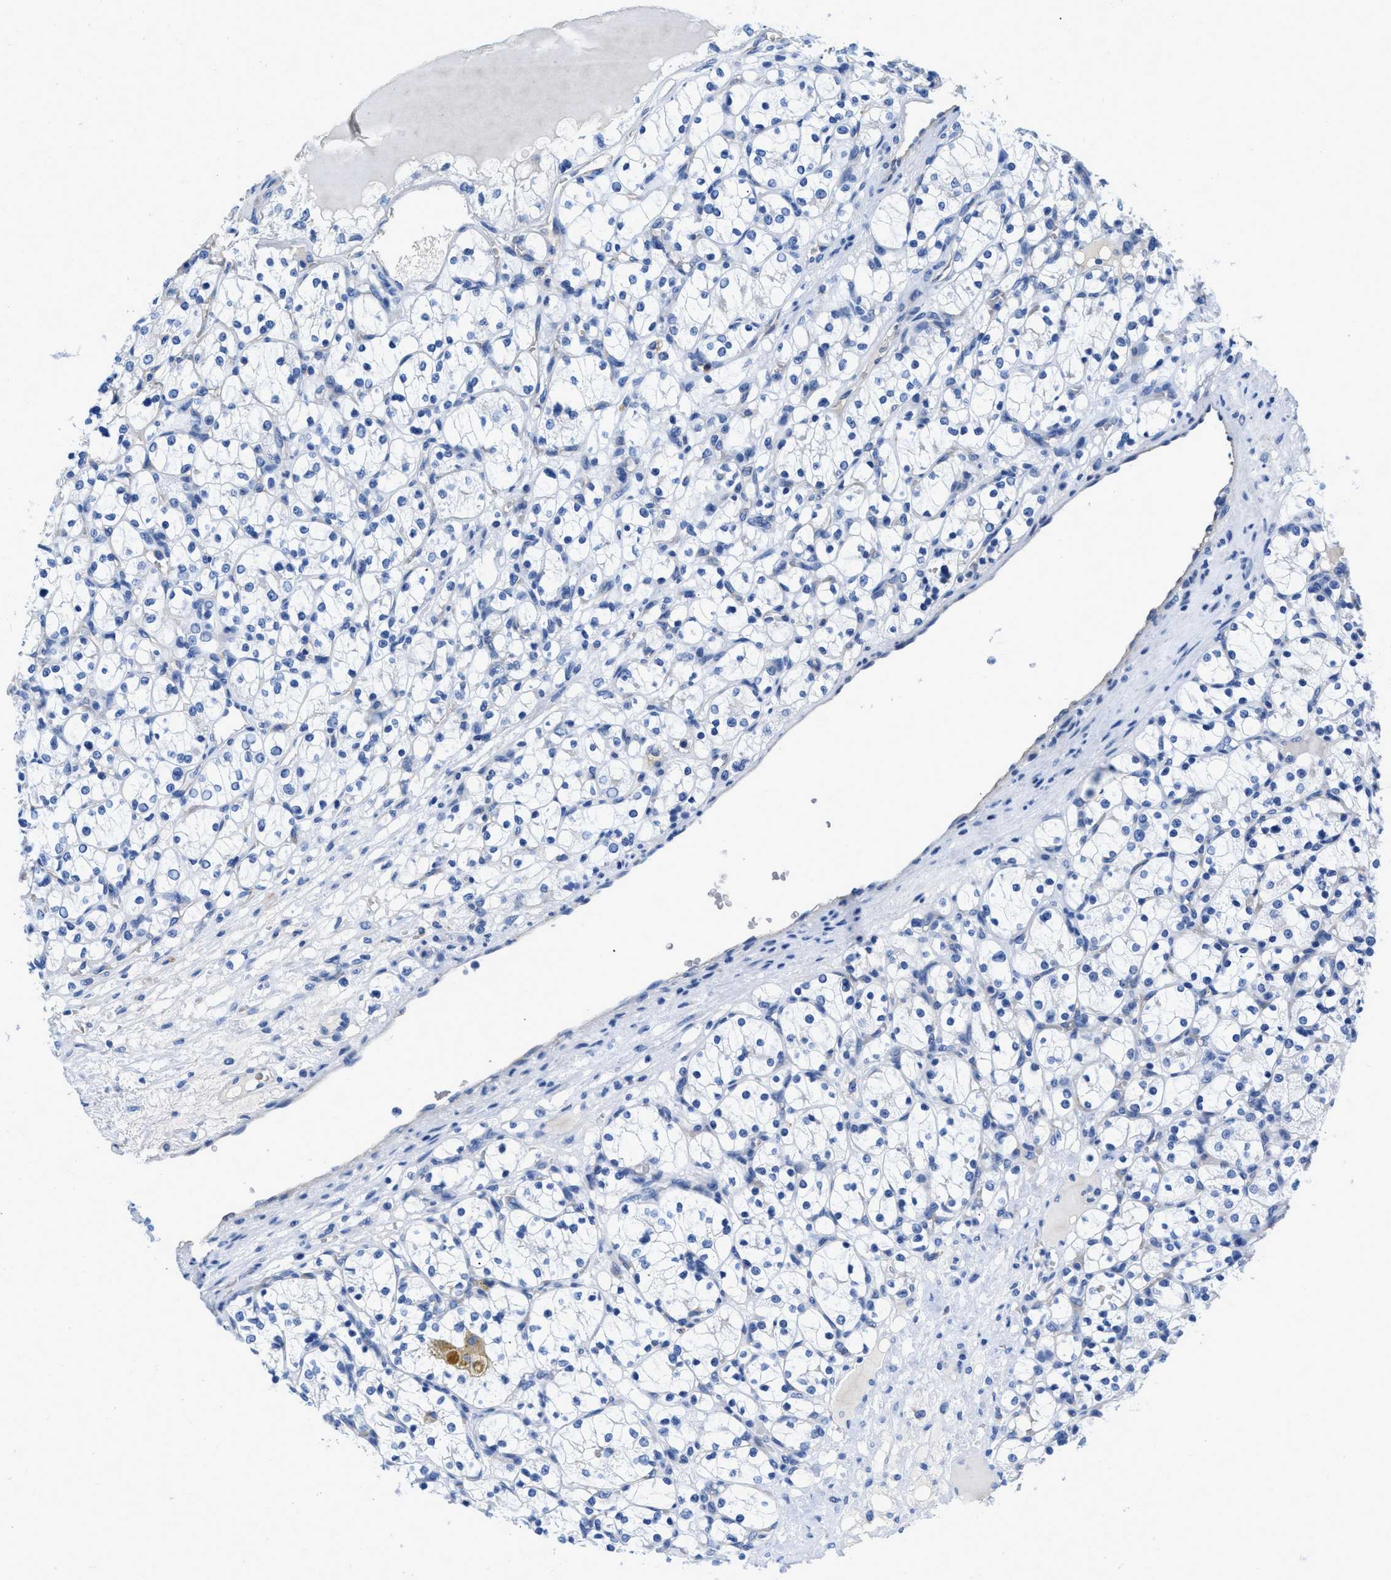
{"staining": {"intensity": "negative", "quantity": "none", "location": "none"}, "tissue": "renal cancer", "cell_type": "Tumor cells", "image_type": "cancer", "snomed": [{"axis": "morphology", "description": "Adenocarcinoma, NOS"}, {"axis": "topography", "description": "Kidney"}], "caption": "This is an immunohistochemistry histopathology image of human renal adenocarcinoma. There is no positivity in tumor cells.", "gene": "SLFN13", "patient": {"sex": "female", "age": 69}}